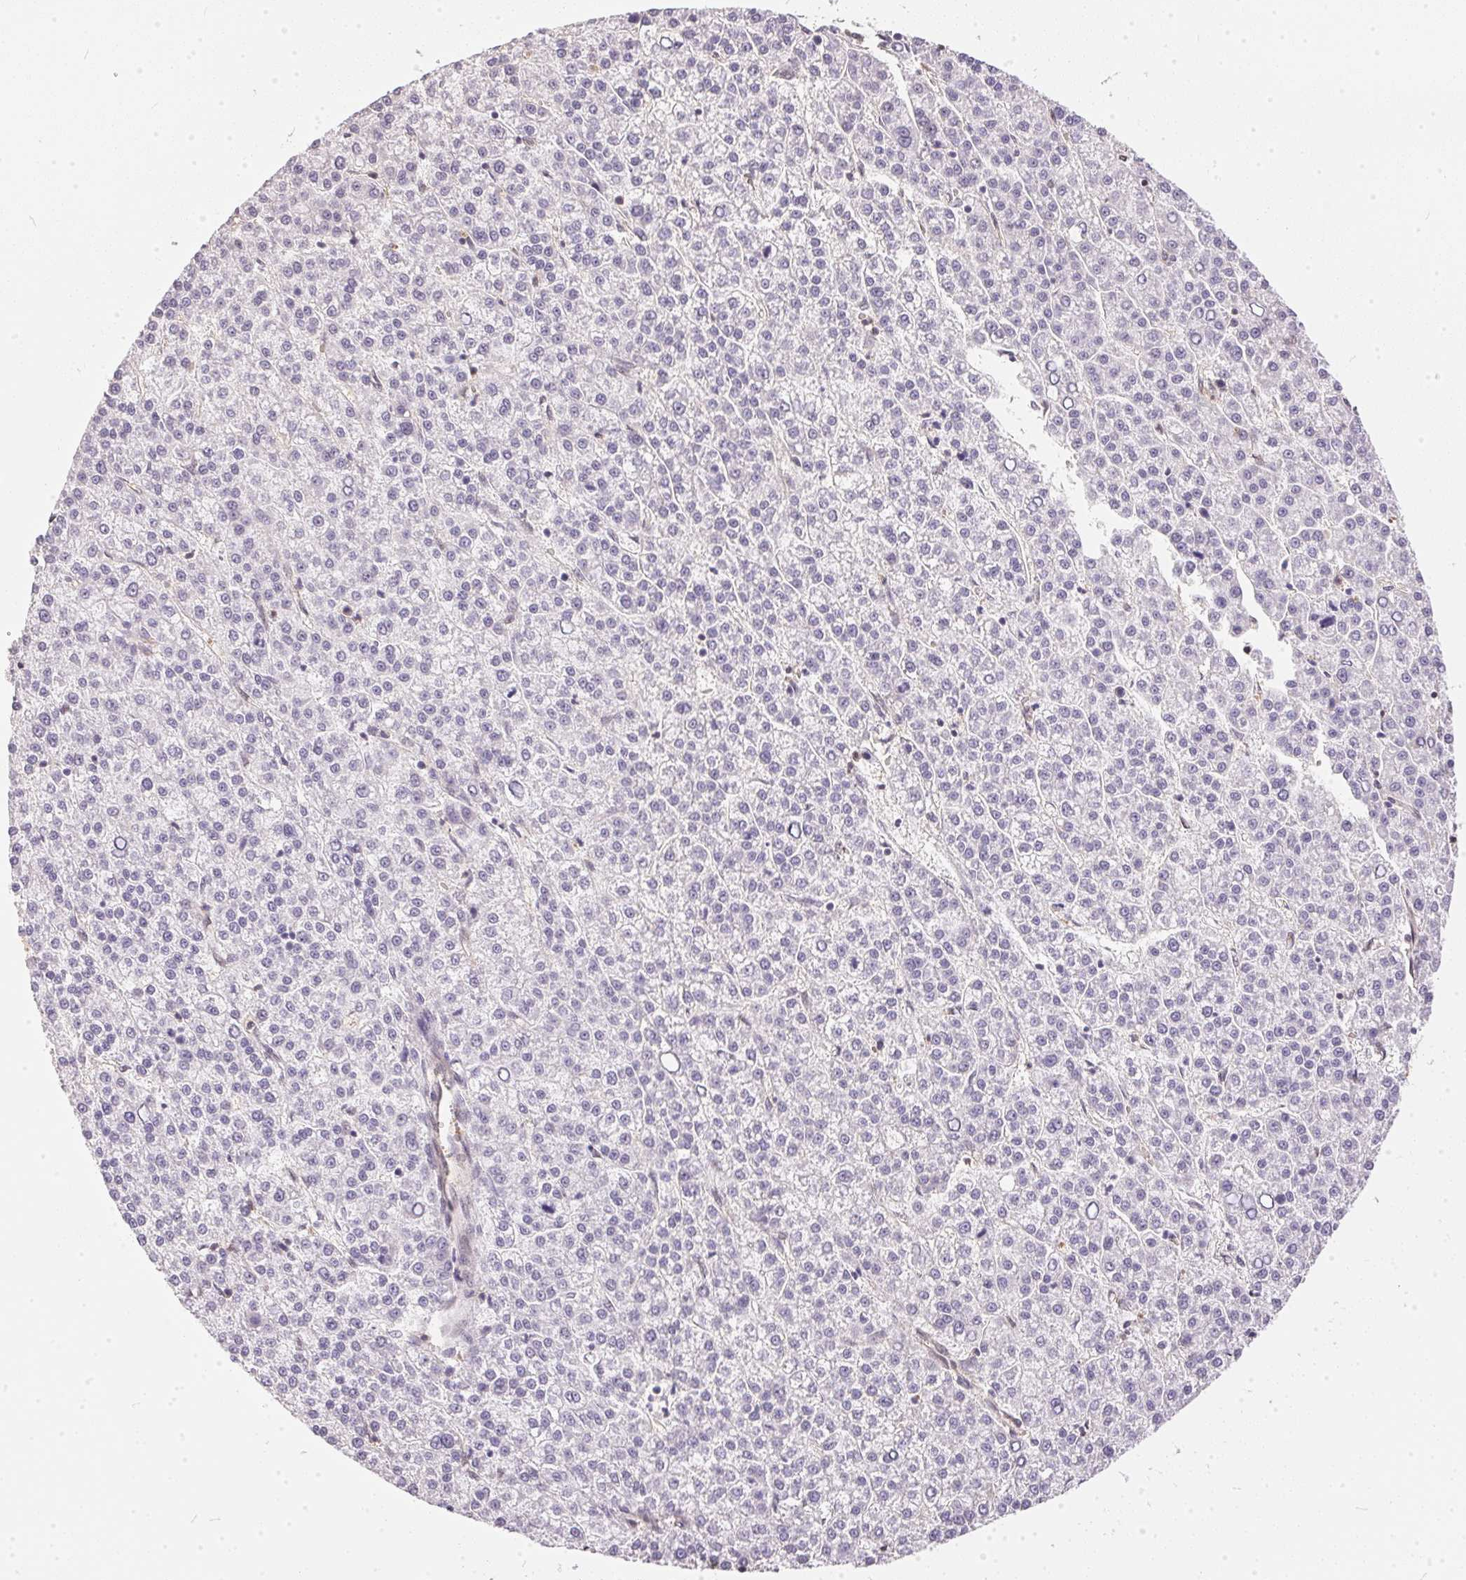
{"staining": {"intensity": "negative", "quantity": "none", "location": "none"}, "tissue": "liver cancer", "cell_type": "Tumor cells", "image_type": "cancer", "snomed": [{"axis": "morphology", "description": "Carcinoma, Hepatocellular, NOS"}, {"axis": "topography", "description": "Liver"}], "caption": "Immunohistochemical staining of liver cancer (hepatocellular carcinoma) demonstrates no significant positivity in tumor cells.", "gene": "BLMH", "patient": {"sex": "female", "age": 58}}